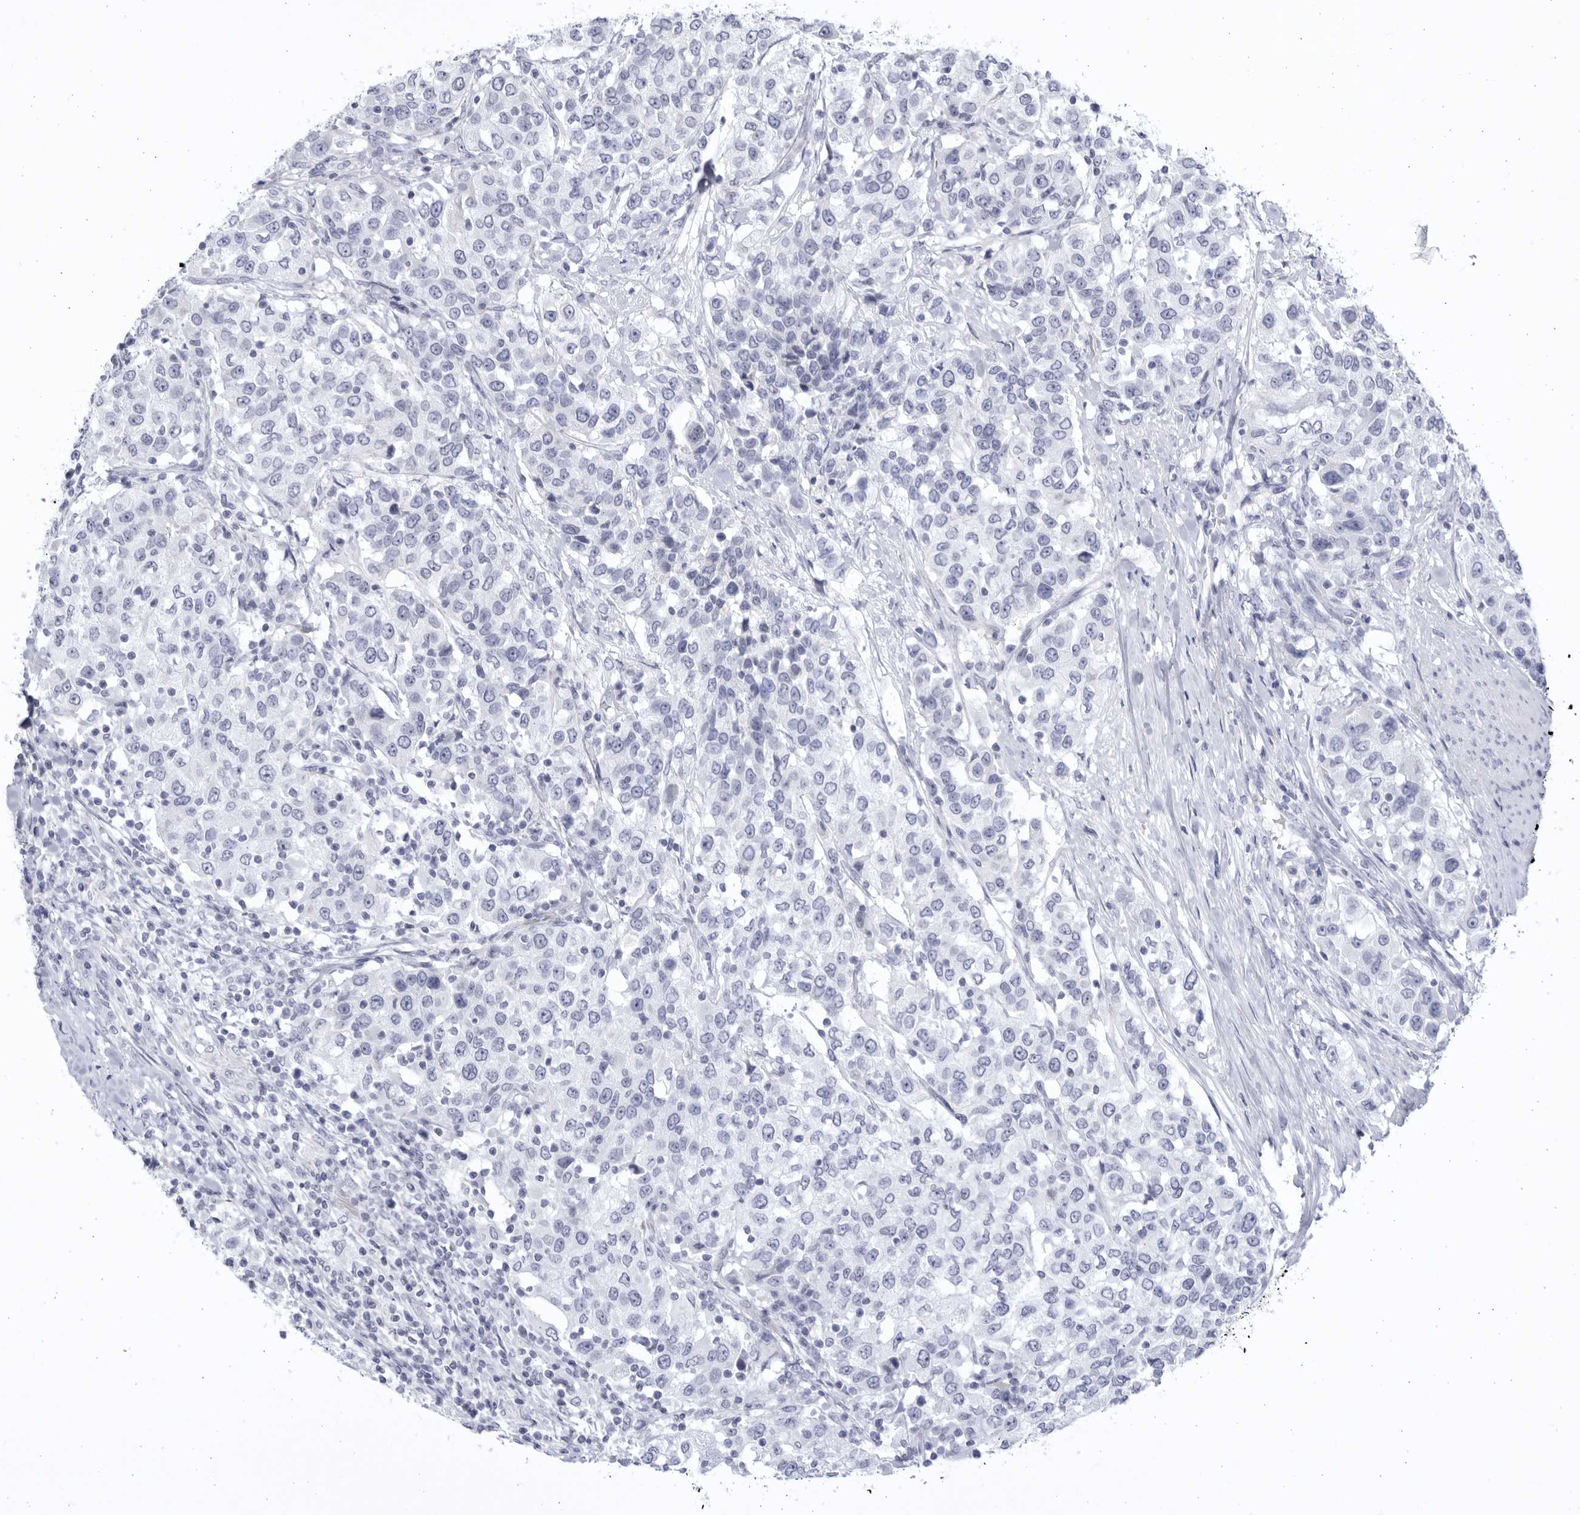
{"staining": {"intensity": "negative", "quantity": "none", "location": "none"}, "tissue": "urothelial cancer", "cell_type": "Tumor cells", "image_type": "cancer", "snomed": [{"axis": "morphology", "description": "Urothelial carcinoma, High grade"}, {"axis": "topography", "description": "Urinary bladder"}], "caption": "DAB (3,3'-diaminobenzidine) immunohistochemical staining of human urothelial cancer exhibits no significant staining in tumor cells.", "gene": "CCDC181", "patient": {"sex": "female", "age": 80}}